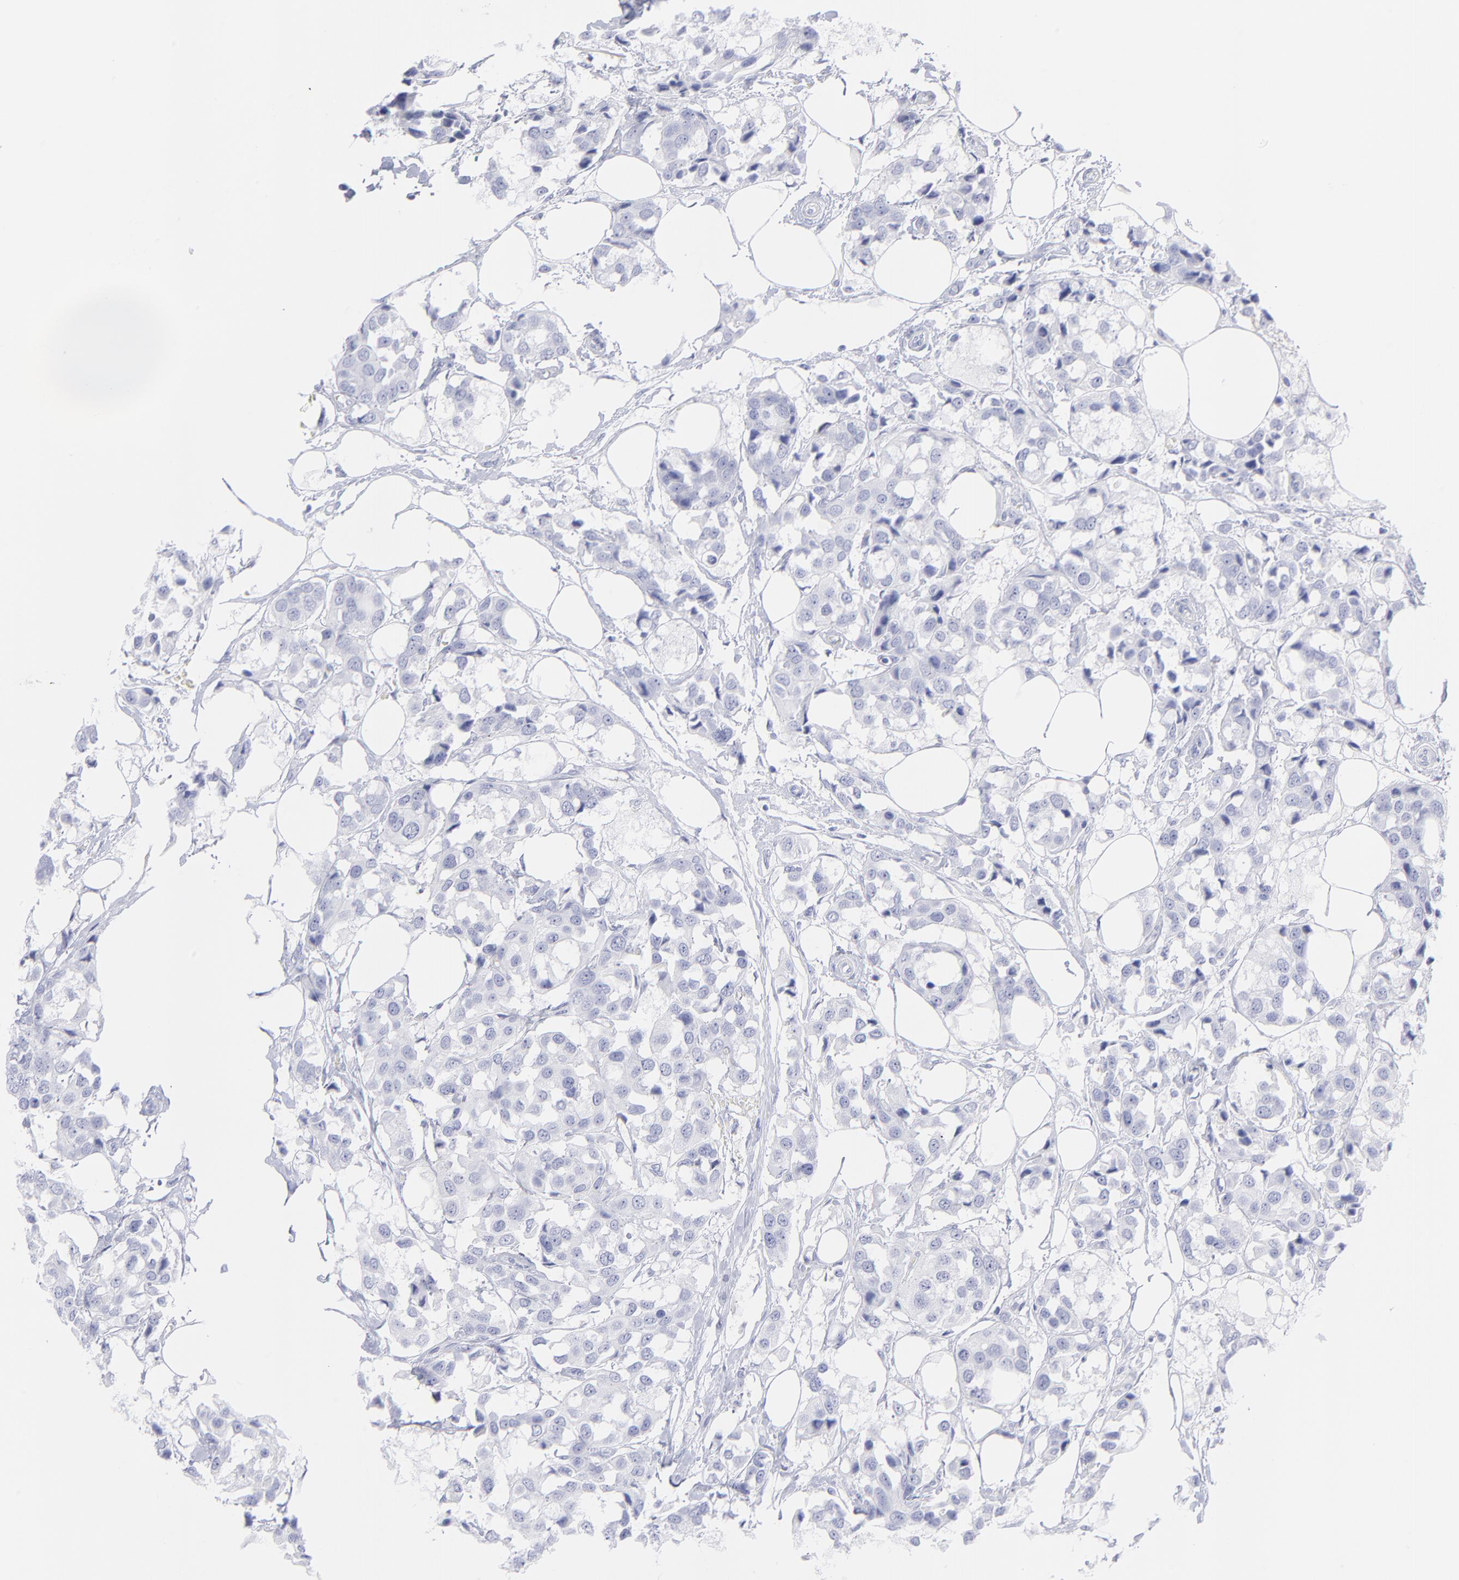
{"staining": {"intensity": "negative", "quantity": "none", "location": "none"}, "tissue": "breast cancer", "cell_type": "Tumor cells", "image_type": "cancer", "snomed": [{"axis": "morphology", "description": "Duct carcinoma"}, {"axis": "topography", "description": "Breast"}], "caption": "This is an immunohistochemistry (IHC) histopathology image of human breast cancer. There is no positivity in tumor cells.", "gene": "F13B", "patient": {"sex": "female", "age": 80}}